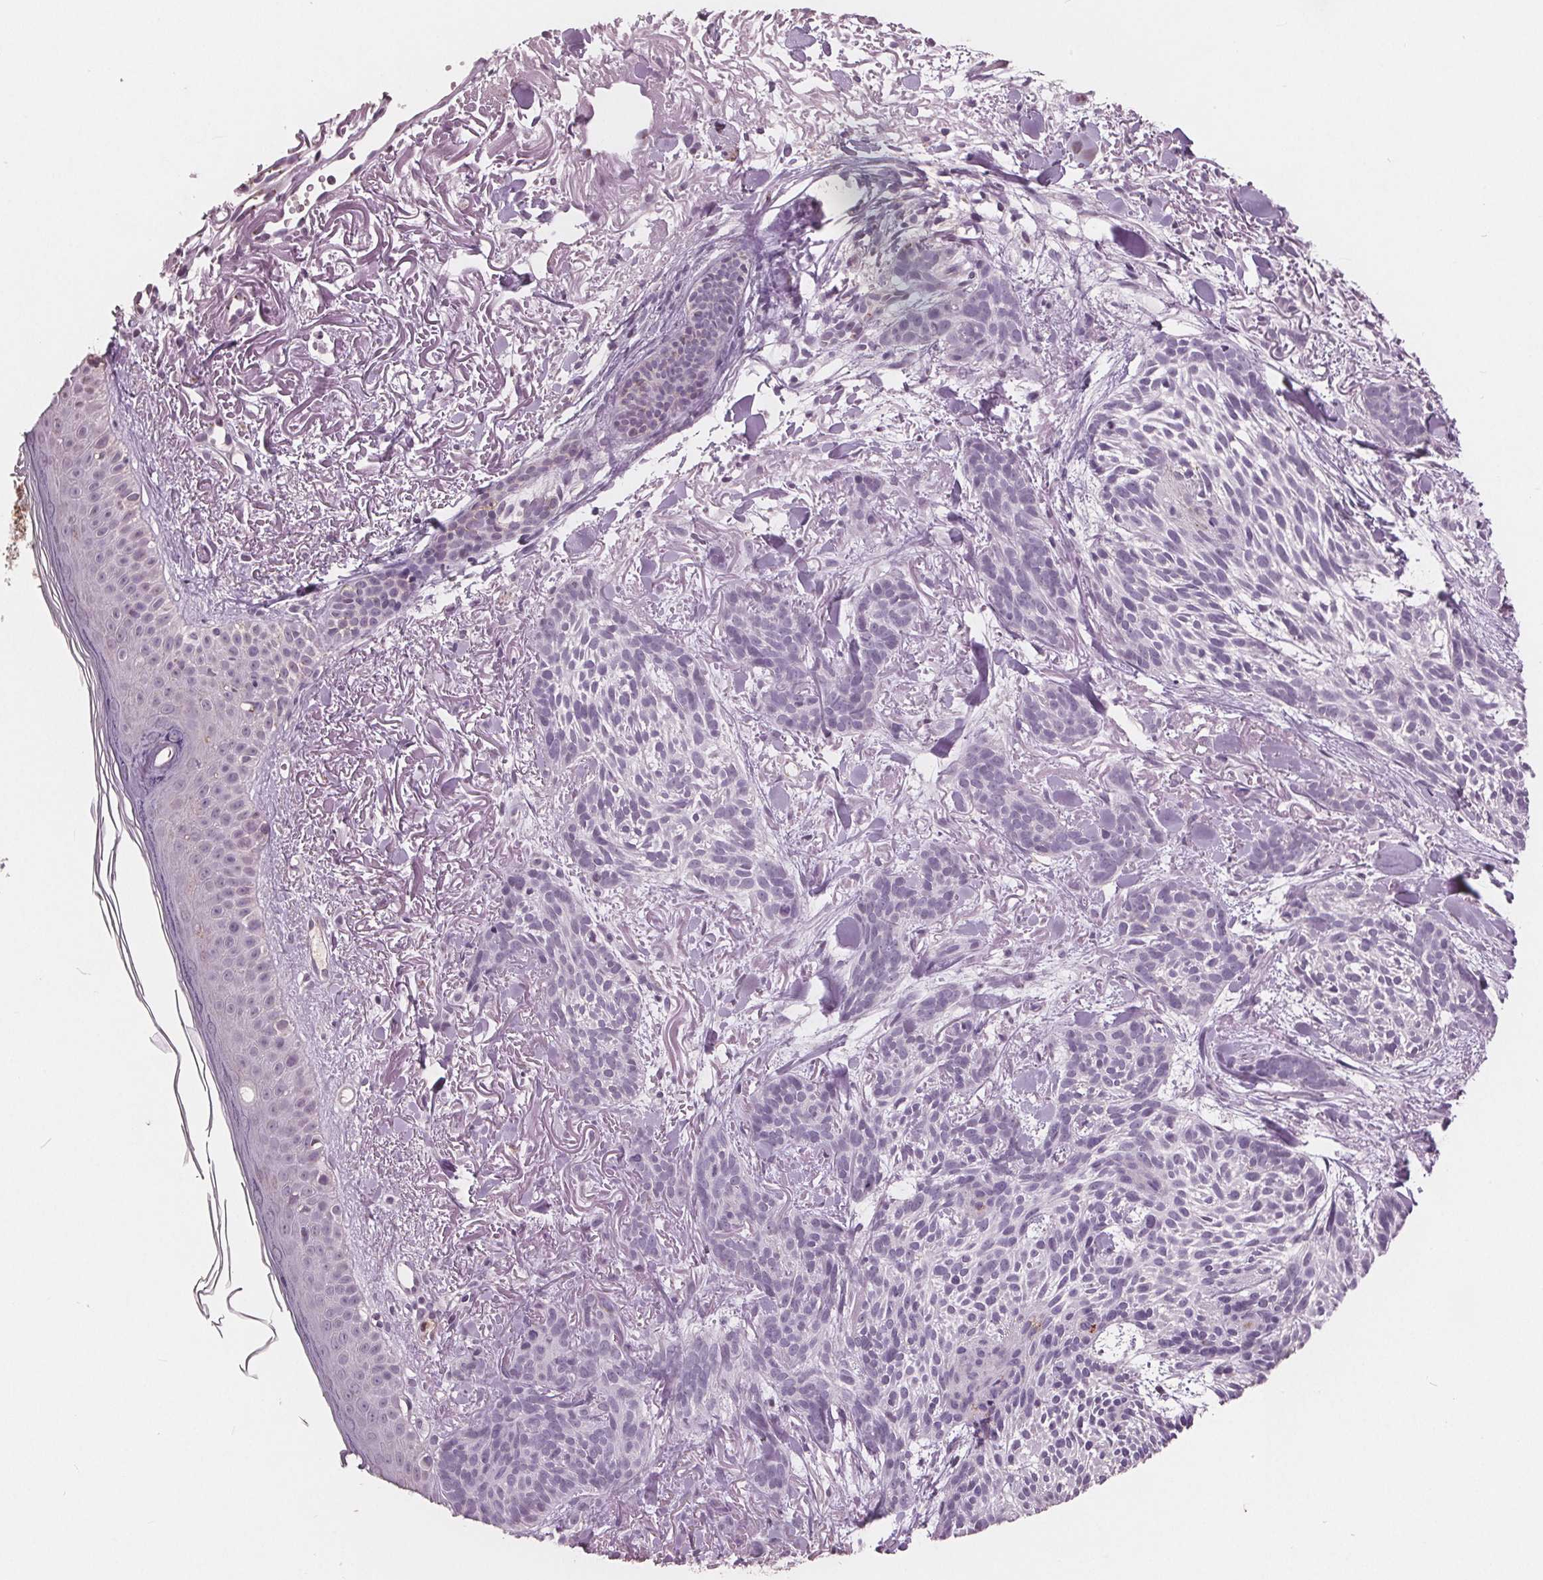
{"staining": {"intensity": "negative", "quantity": "none", "location": "none"}, "tissue": "skin cancer", "cell_type": "Tumor cells", "image_type": "cancer", "snomed": [{"axis": "morphology", "description": "Basal cell carcinoma"}, {"axis": "topography", "description": "Skin"}], "caption": "Tumor cells show no significant expression in skin cancer. The staining was performed using DAB to visualize the protein expression in brown, while the nuclei were stained in blue with hematoxylin (Magnification: 20x).", "gene": "PTPN14", "patient": {"sex": "female", "age": 78}}